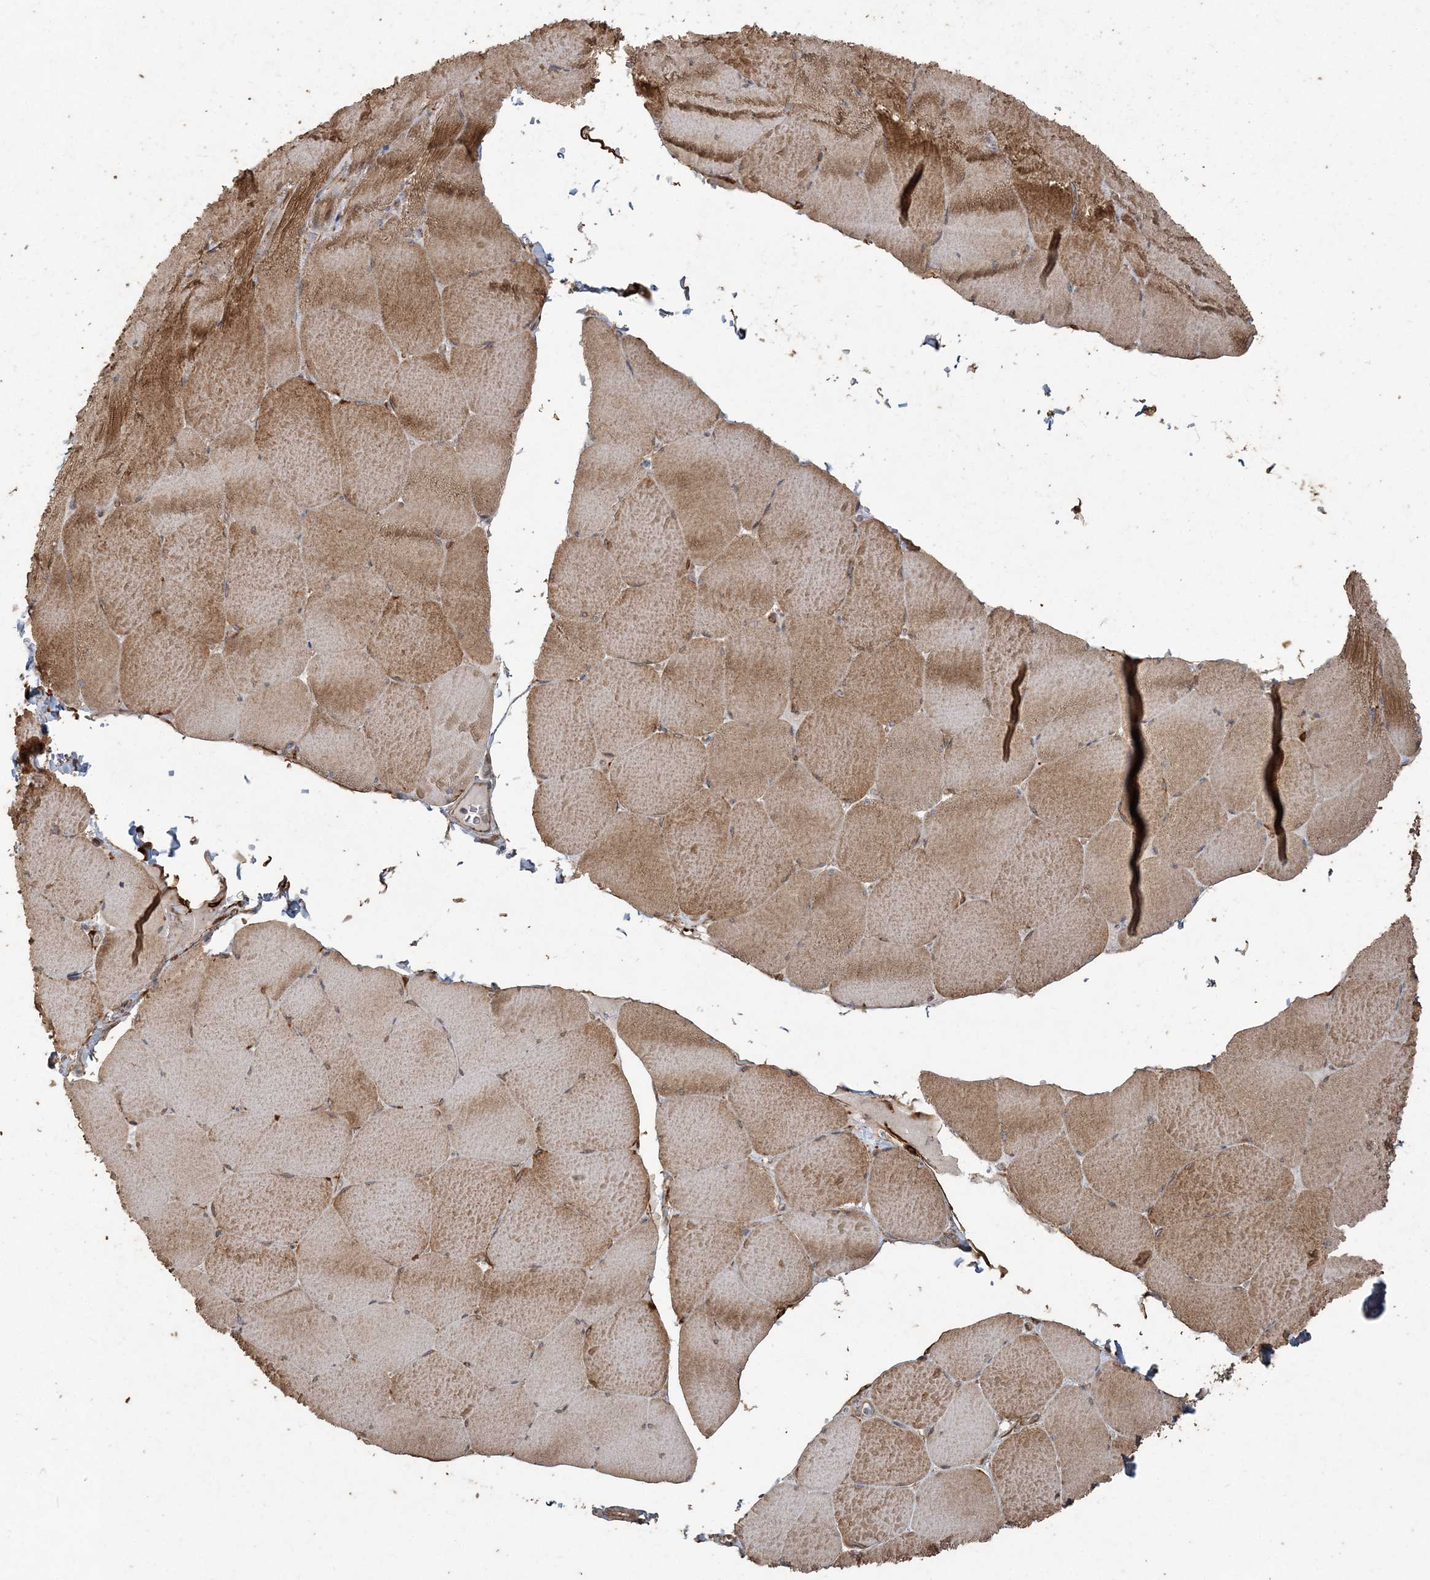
{"staining": {"intensity": "moderate", "quantity": ">75%", "location": "cytoplasmic/membranous"}, "tissue": "skeletal muscle", "cell_type": "Myocytes", "image_type": "normal", "snomed": [{"axis": "morphology", "description": "Normal tissue, NOS"}, {"axis": "topography", "description": "Skeletal muscle"}, {"axis": "topography", "description": "Head-Neck"}], "caption": "This photomicrograph shows IHC staining of benign human skeletal muscle, with medium moderate cytoplasmic/membranous positivity in approximately >75% of myocytes.", "gene": "RNF145", "patient": {"sex": "male", "age": 66}}